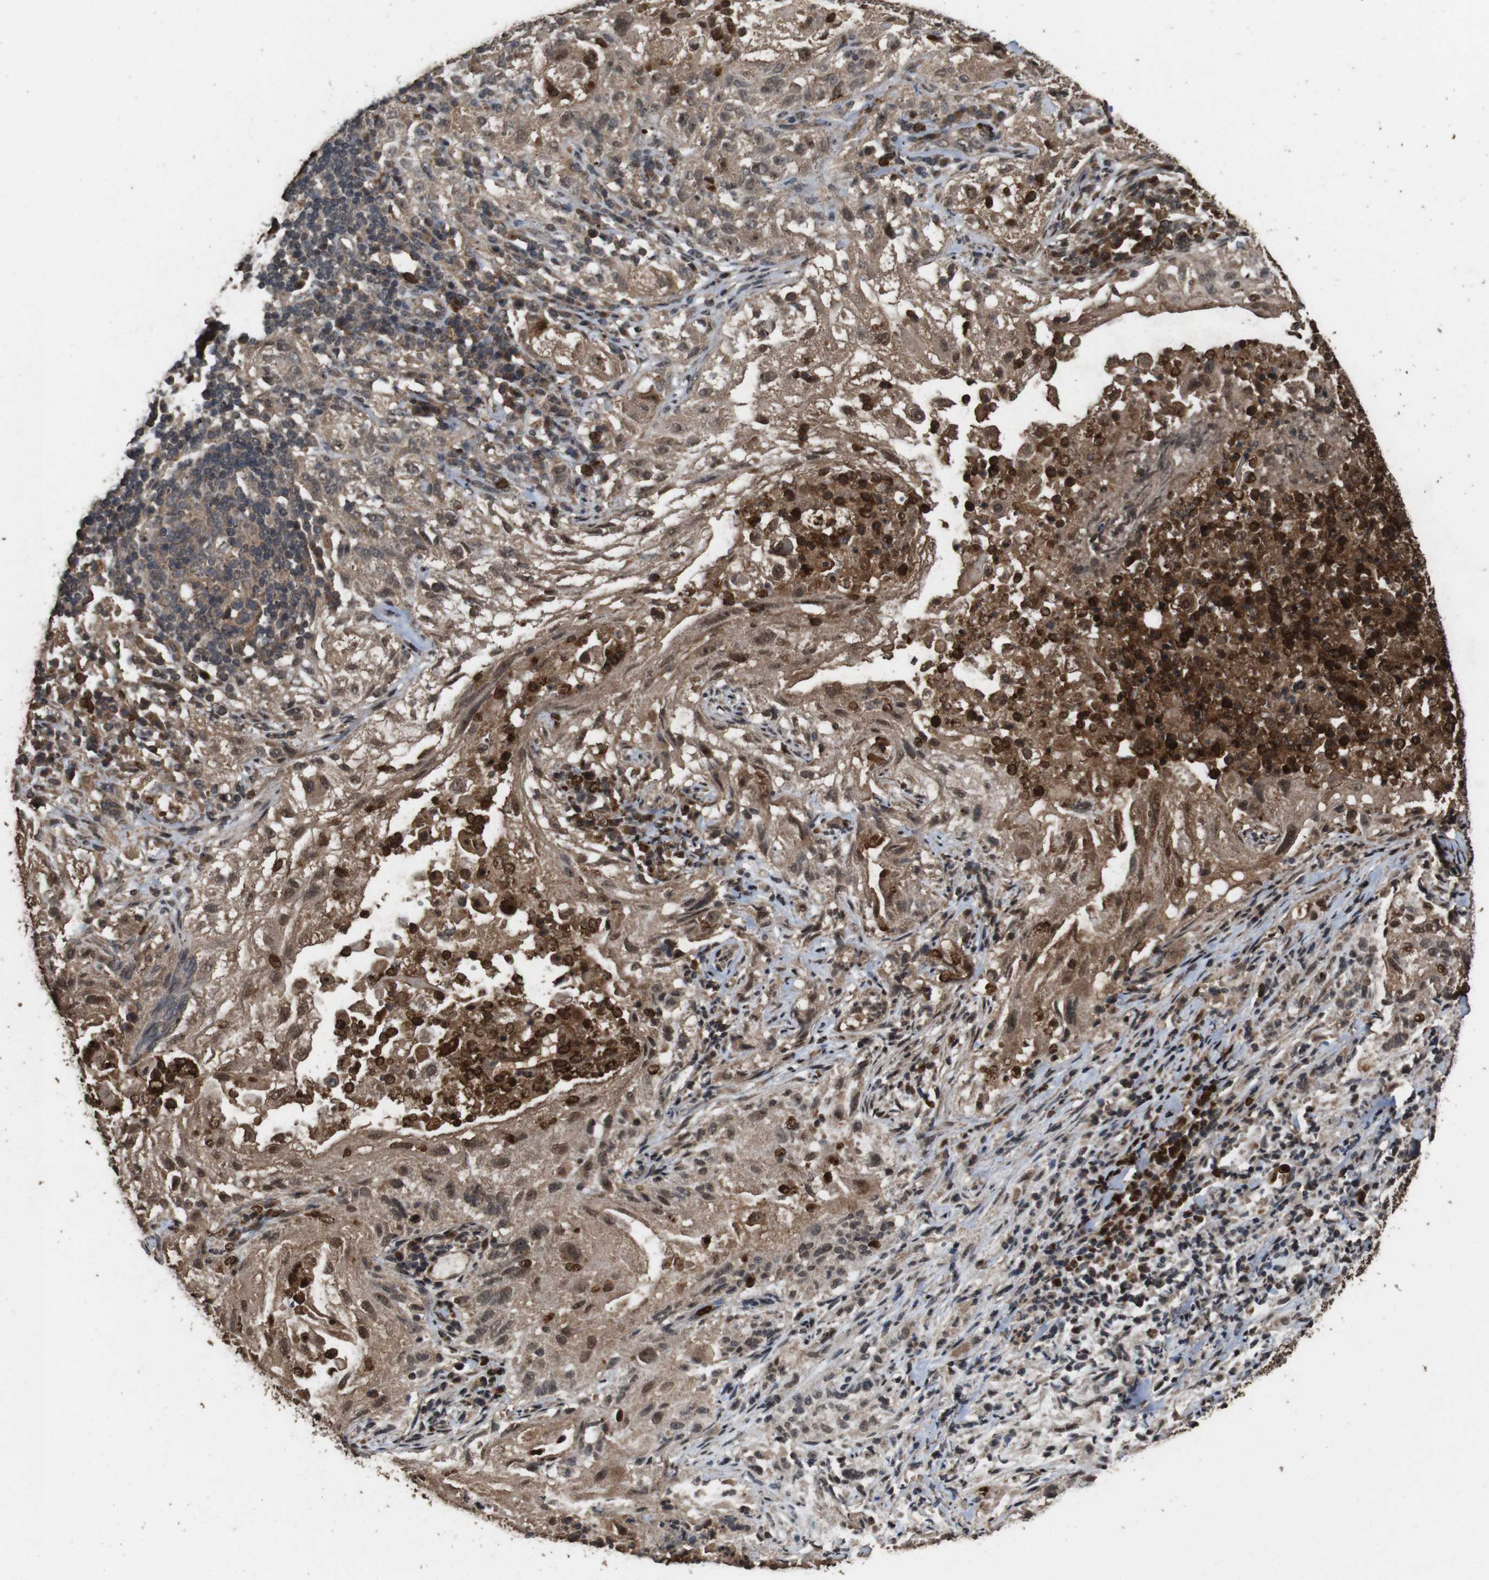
{"staining": {"intensity": "moderate", "quantity": ">75%", "location": "cytoplasmic/membranous,nuclear"}, "tissue": "lung cancer", "cell_type": "Tumor cells", "image_type": "cancer", "snomed": [{"axis": "morphology", "description": "Inflammation, NOS"}, {"axis": "morphology", "description": "Squamous cell carcinoma, NOS"}, {"axis": "topography", "description": "Lymph node"}, {"axis": "topography", "description": "Soft tissue"}, {"axis": "topography", "description": "Lung"}], "caption": "Lung squamous cell carcinoma was stained to show a protein in brown. There is medium levels of moderate cytoplasmic/membranous and nuclear expression in about >75% of tumor cells.", "gene": "RRAS2", "patient": {"sex": "male", "age": 66}}